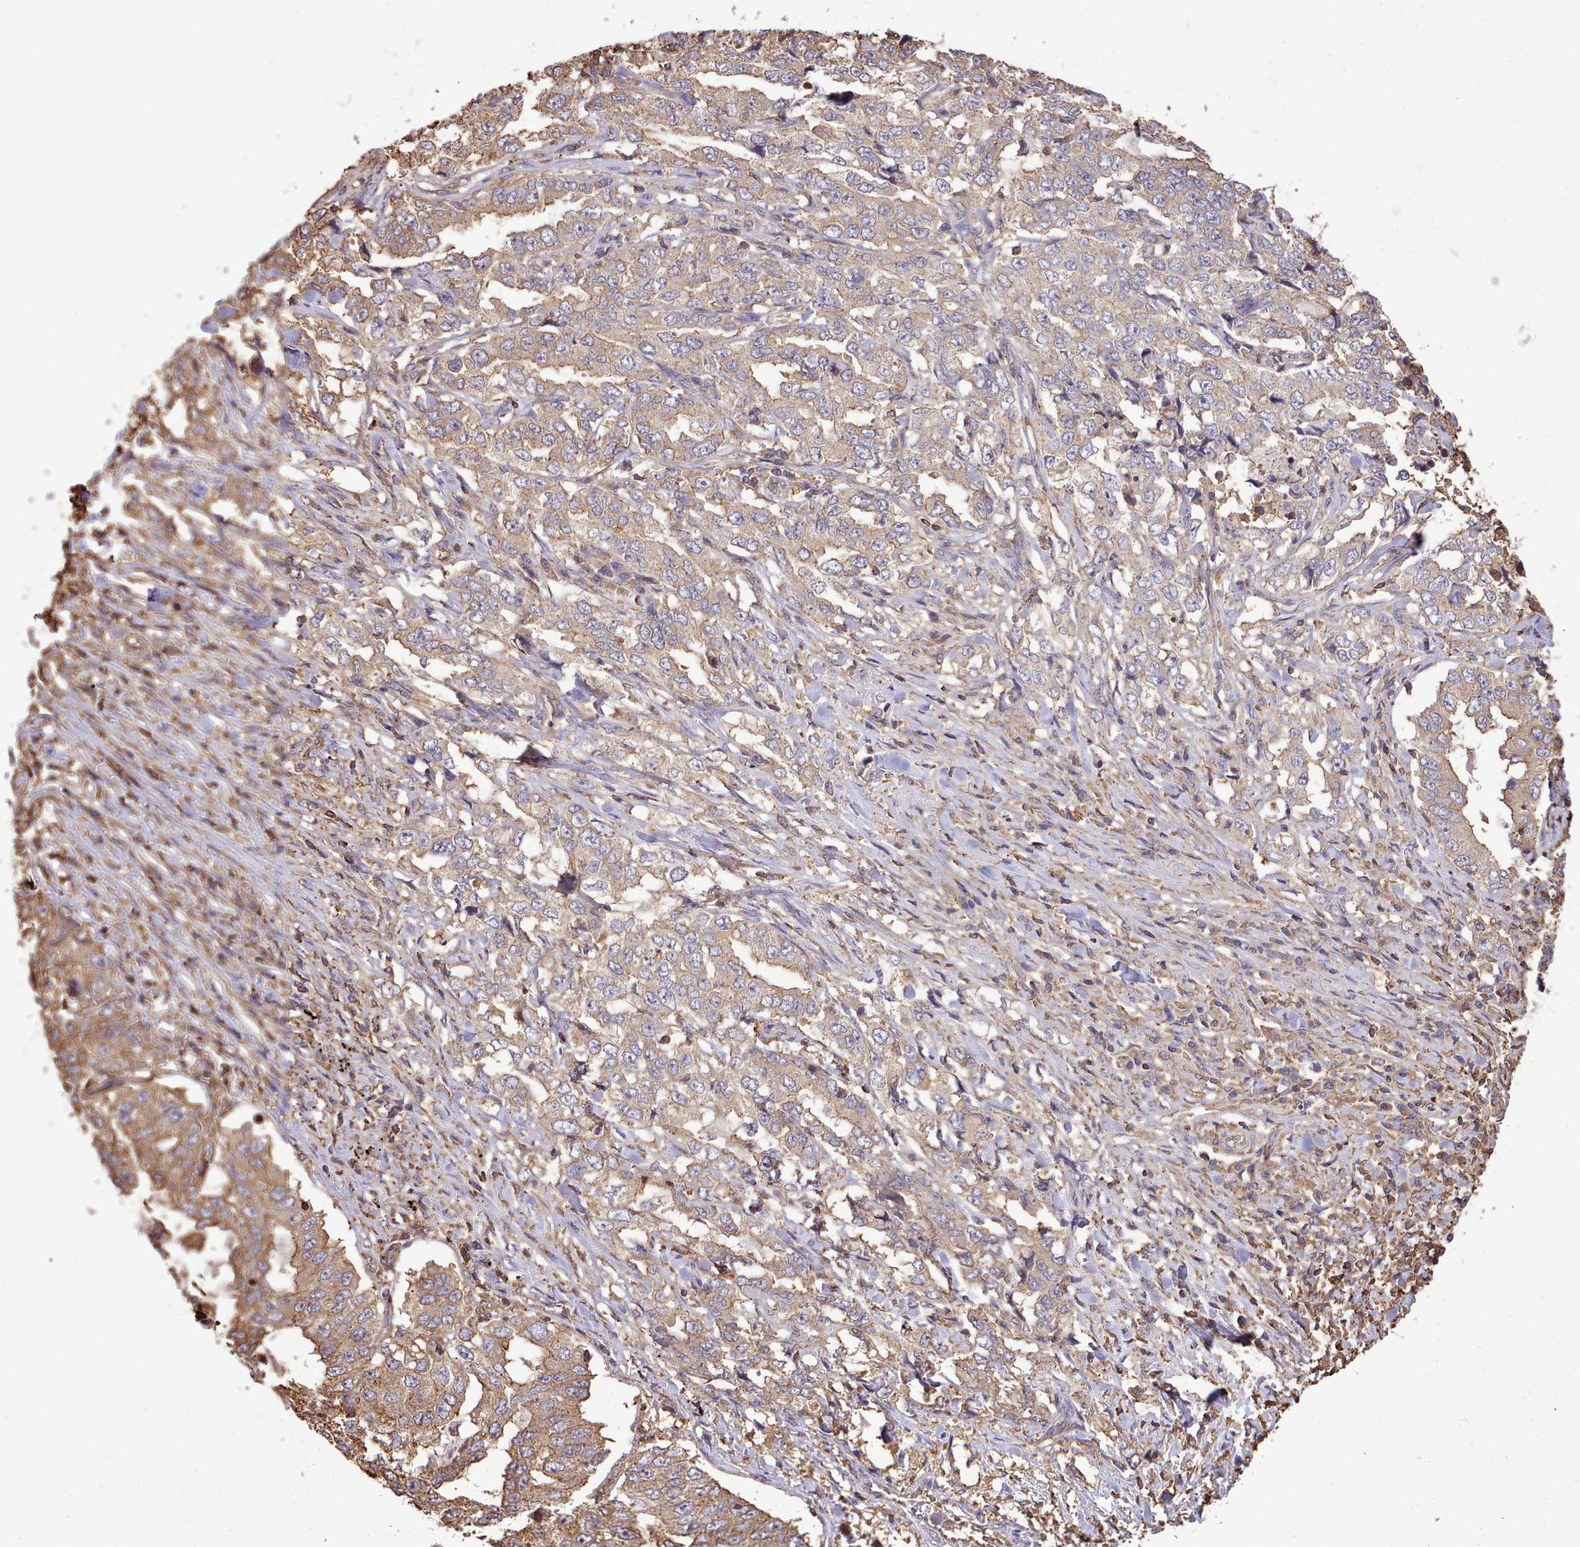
{"staining": {"intensity": "moderate", "quantity": "<25%", "location": "cytoplasmic/membranous"}, "tissue": "lung cancer", "cell_type": "Tumor cells", "image_type": "cancer", "snomed": [{"axis": "morphology", "description": "Adenocarcinoma, NOS"}, {"axis": "topography", "description": "Lung"}], "caption": "Immunohistochemistry (IHC) (DAB (3,3'-diaminobenzidine)) staining of adenocarcinoma (lung) displays moderate cytoplasmic/membranous protein positivity in about <25% of tumor cells.", "gene": "CAPZA1", "patient": {"sex": "female", "age": 51}}